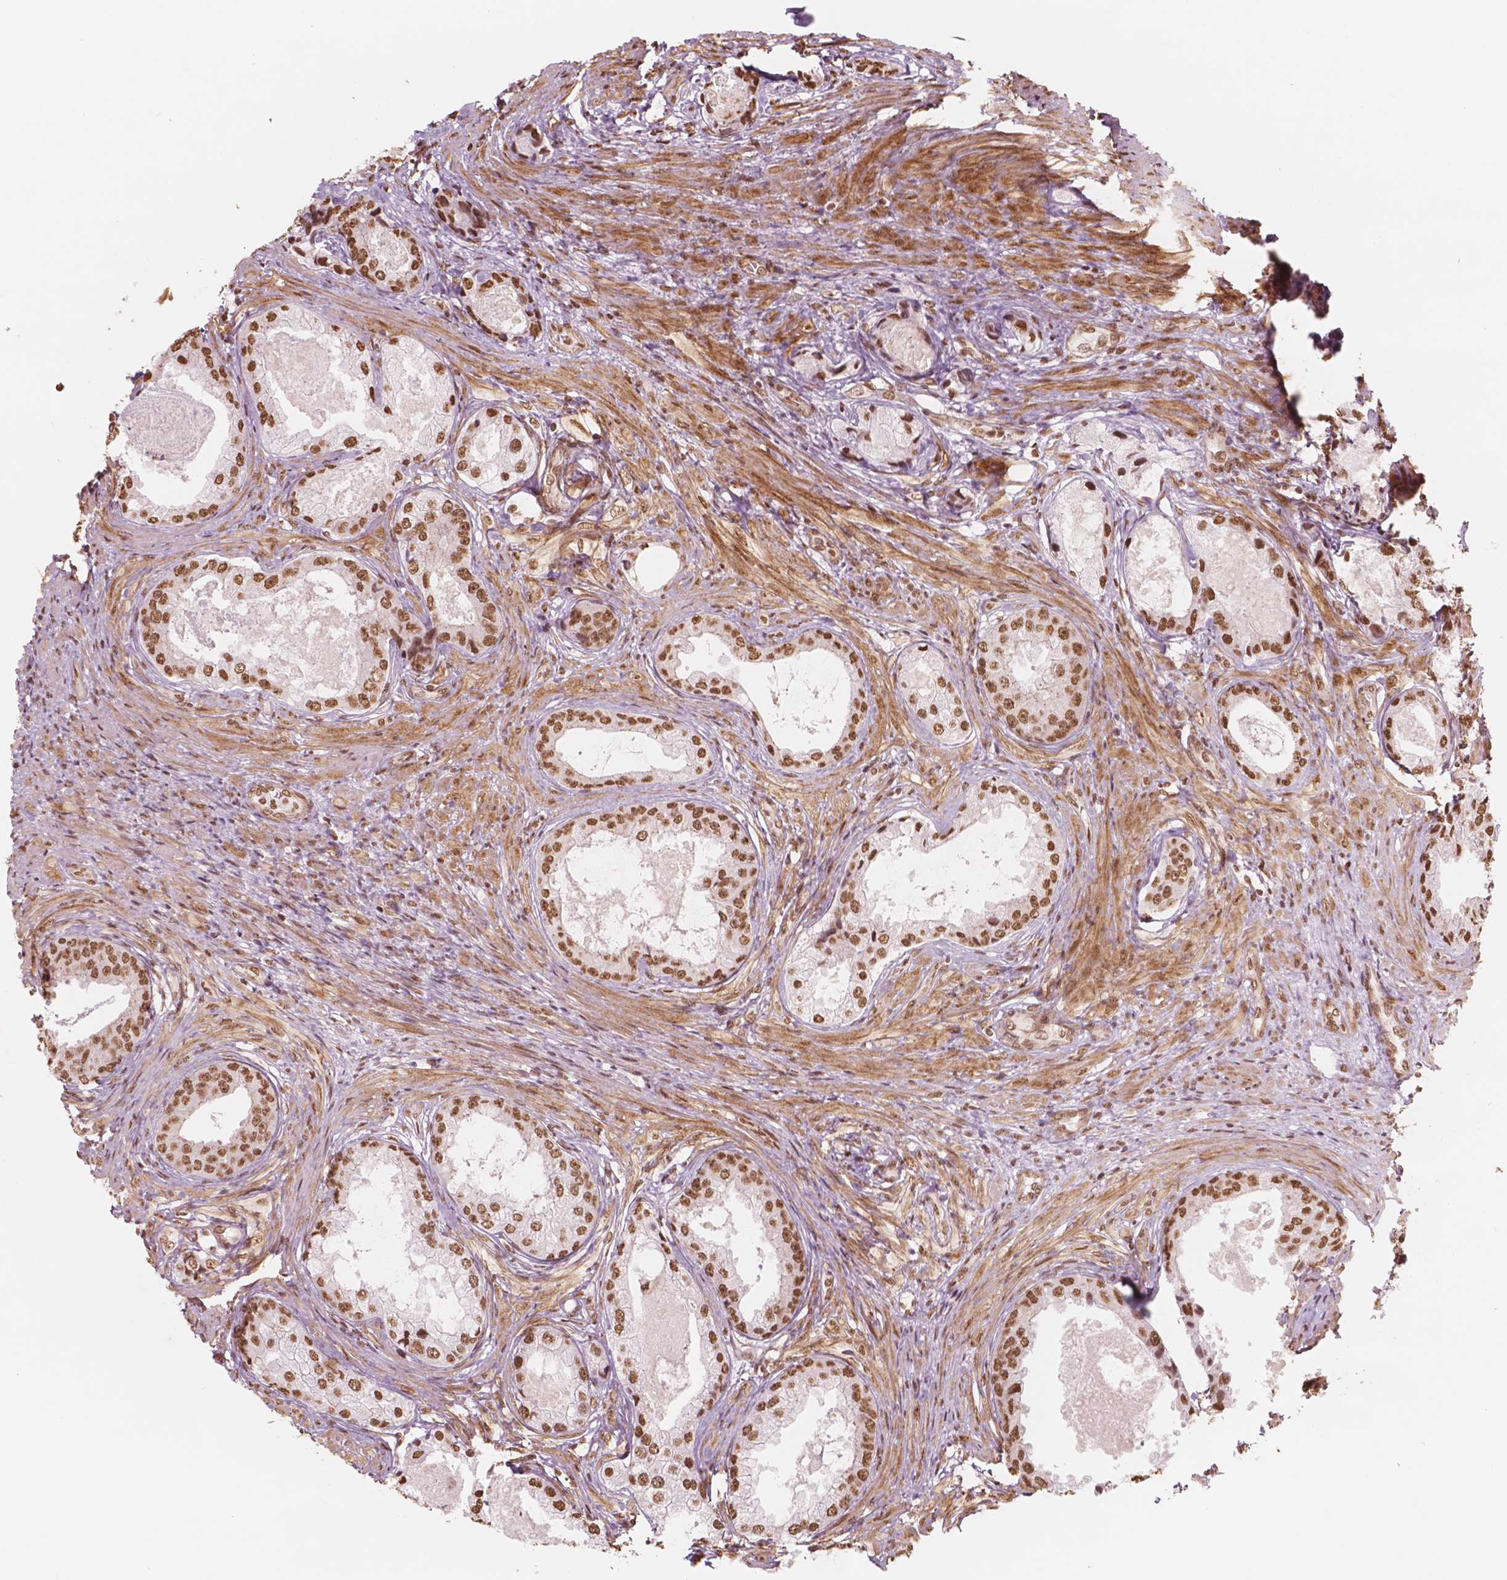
{"staining": {"intensity": "moderate", "quantity": ">75%", "location": "nuclear"}, "tissue": "prostate cancer", "cell_type": "Tumor cells", "image_type": "cancer", "snomed": [{"axis": "morphology", "description": "Adenocarcinoma, Low grade"}, {"axis": "topography", "description": "Prostate"}], "caption": "A photomicrograph of adenocarcinoma (low-grade) (prostate) stained for a protein reveals moderate nuclear brown staining in tumor cells. The protein of interest is shown in brown color, while the nuclei are stained blue.", "gene": "GTF3C5", "patient": {"sex": "male", "age": 68}}